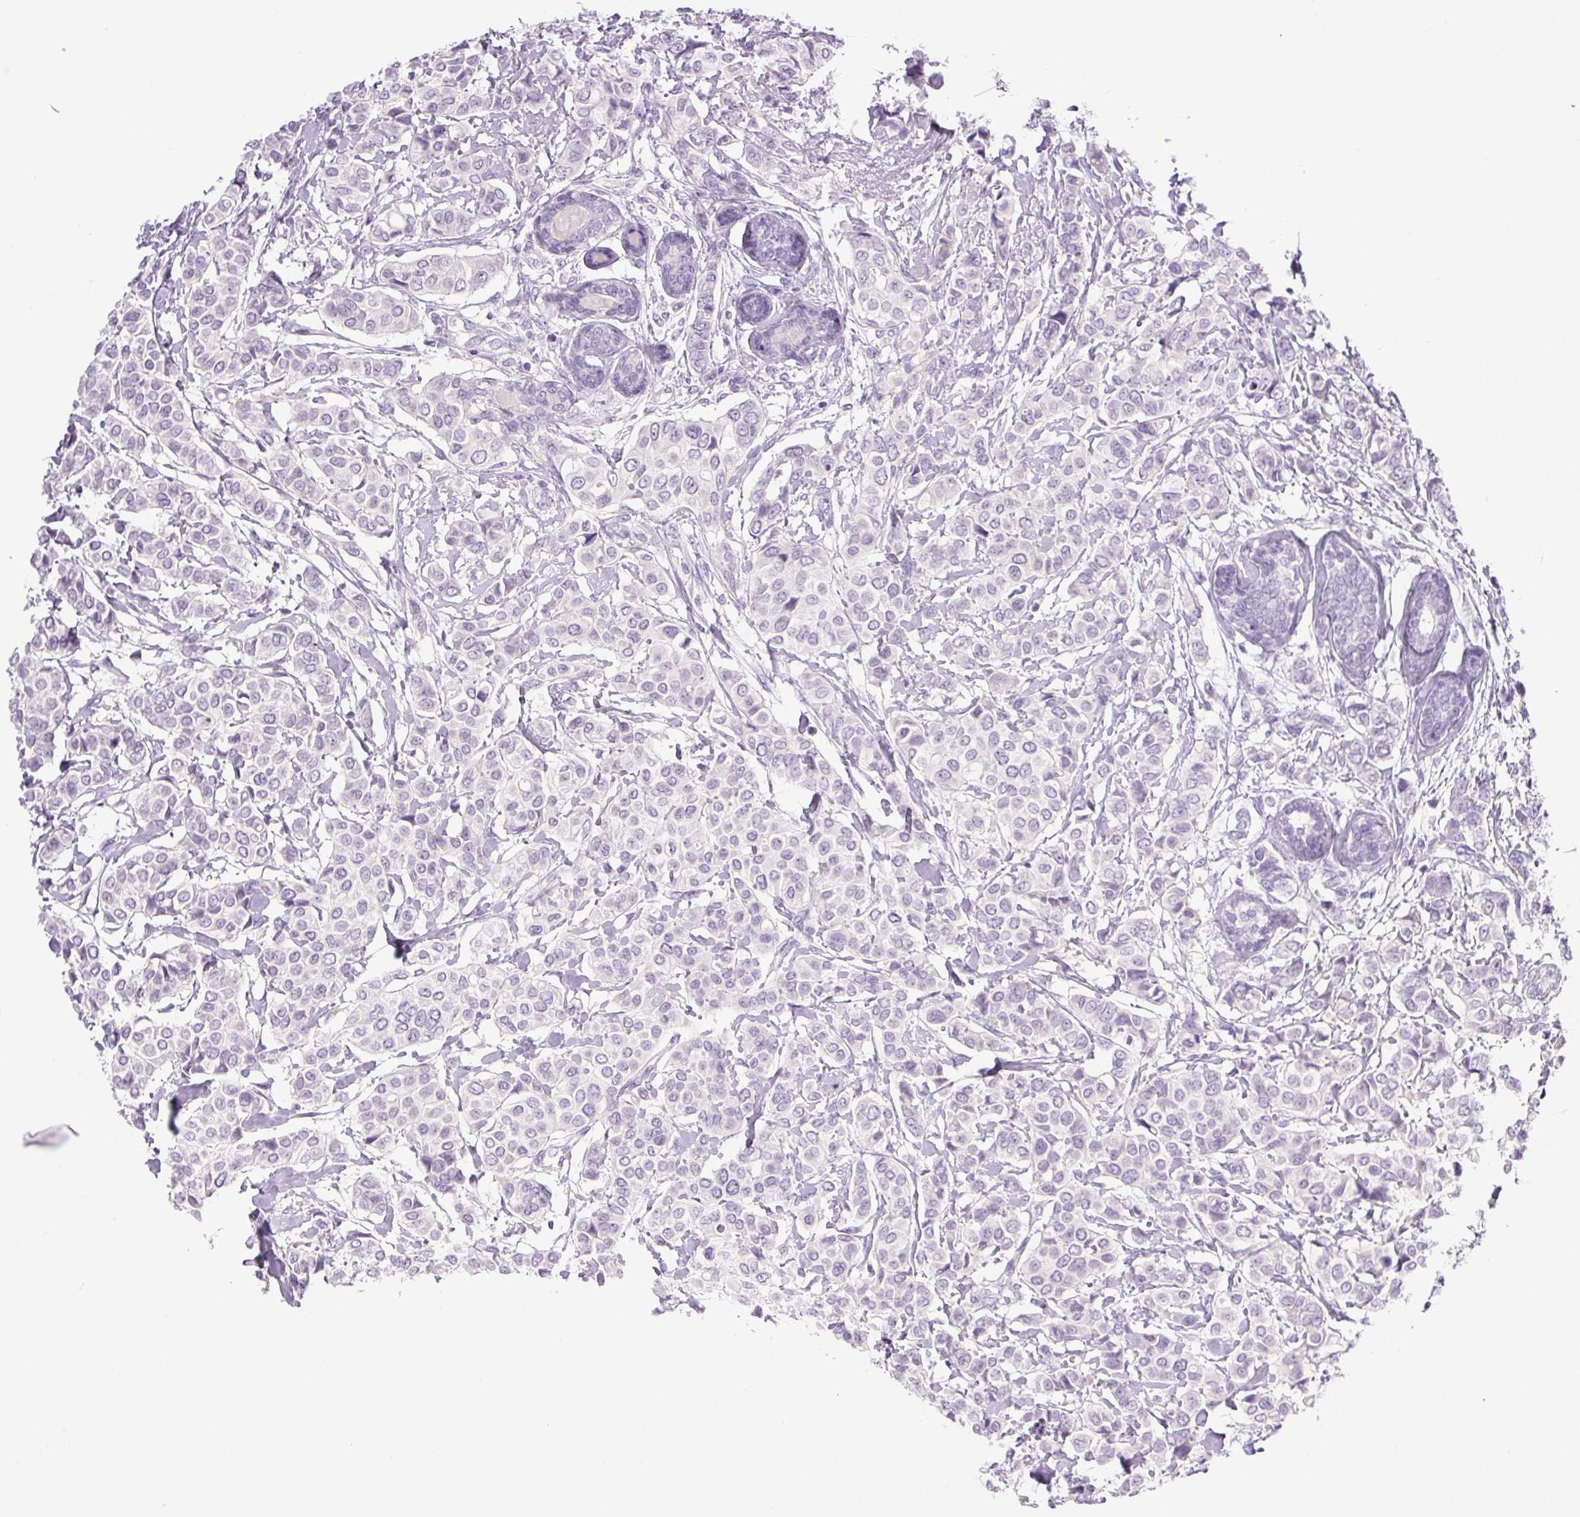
{"staining": {"intensity": "negative", "quantity": "none", "location": "none"}, "tissue": "breast cancer", "cell_type": "Tumor cells", "image_type": "cancer", "snomed": [{"axis": "morphology", "description": "Lobular carcinoma"}, {"axis": "topography", "description": "Breast"}], "caption": "A photomicrograph of human breast lobular carcinoma is negative for staining in tumor cells.", "gene": "COL9A2", "patient": {"sex": "female", "age": 51}}